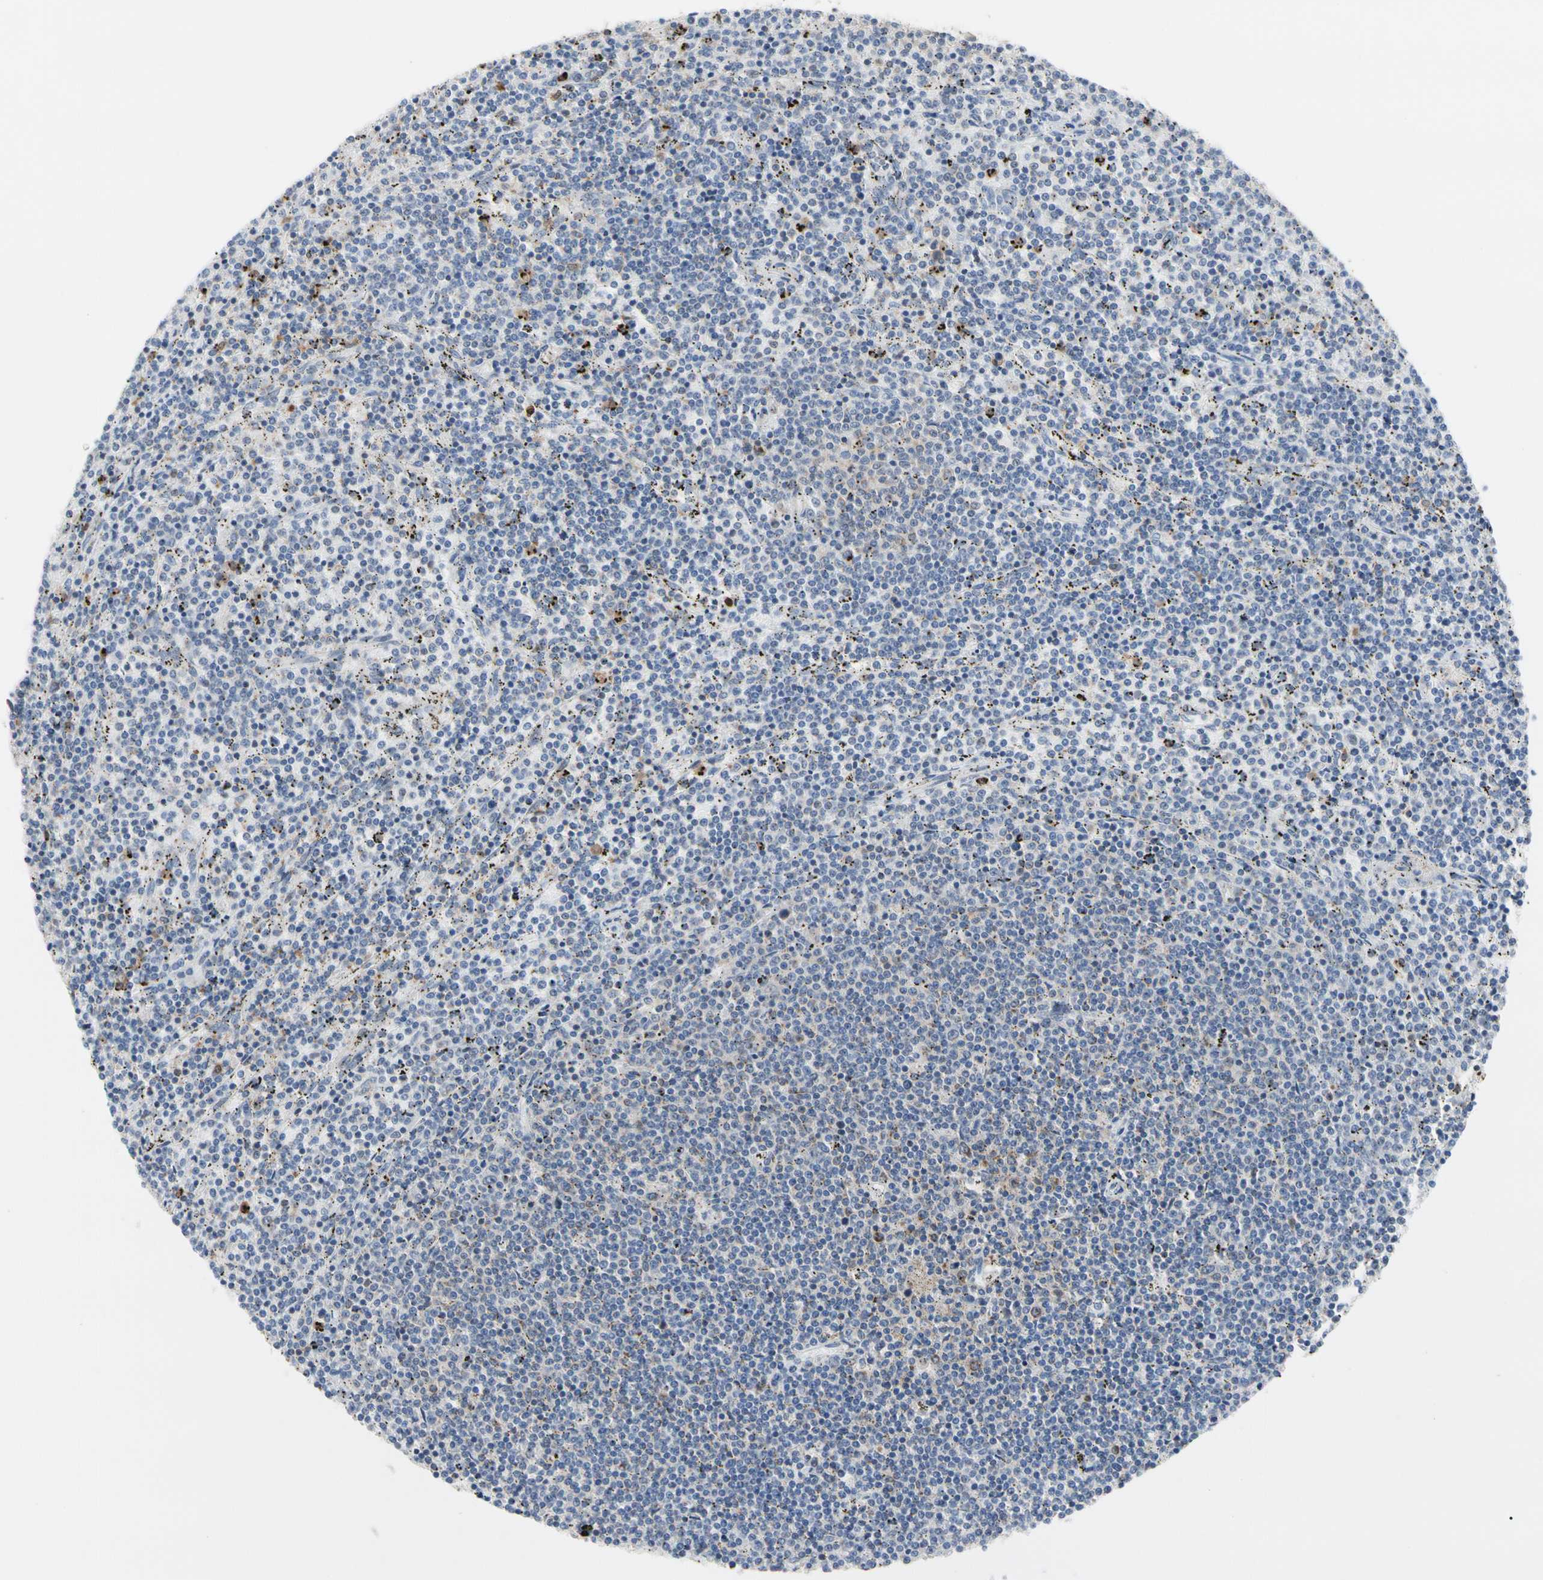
{"staining": {"intensity": "weak", "quantity": "<25%", "location": "cytoplasmic/membranous"}, "tissue": "lymphoma", "cell_type": "Tumor cells", "image_type": "cancer", "snomed": [{"axis": "morphology", "description": "Malignant lymphoma, non-Hodgkin's type, Low grade"}, {"axis": "topography", "description": "Spleen"}], "caption": "Immunohistochemical staining of human lymphoma shows no significant staining in tumor cells. (DAB (3,3'-diaminobenzidine) IHC with hematoxylin counter stain).", "gene": "MCL1", "patient": {"sex": "female", "age": 50}}